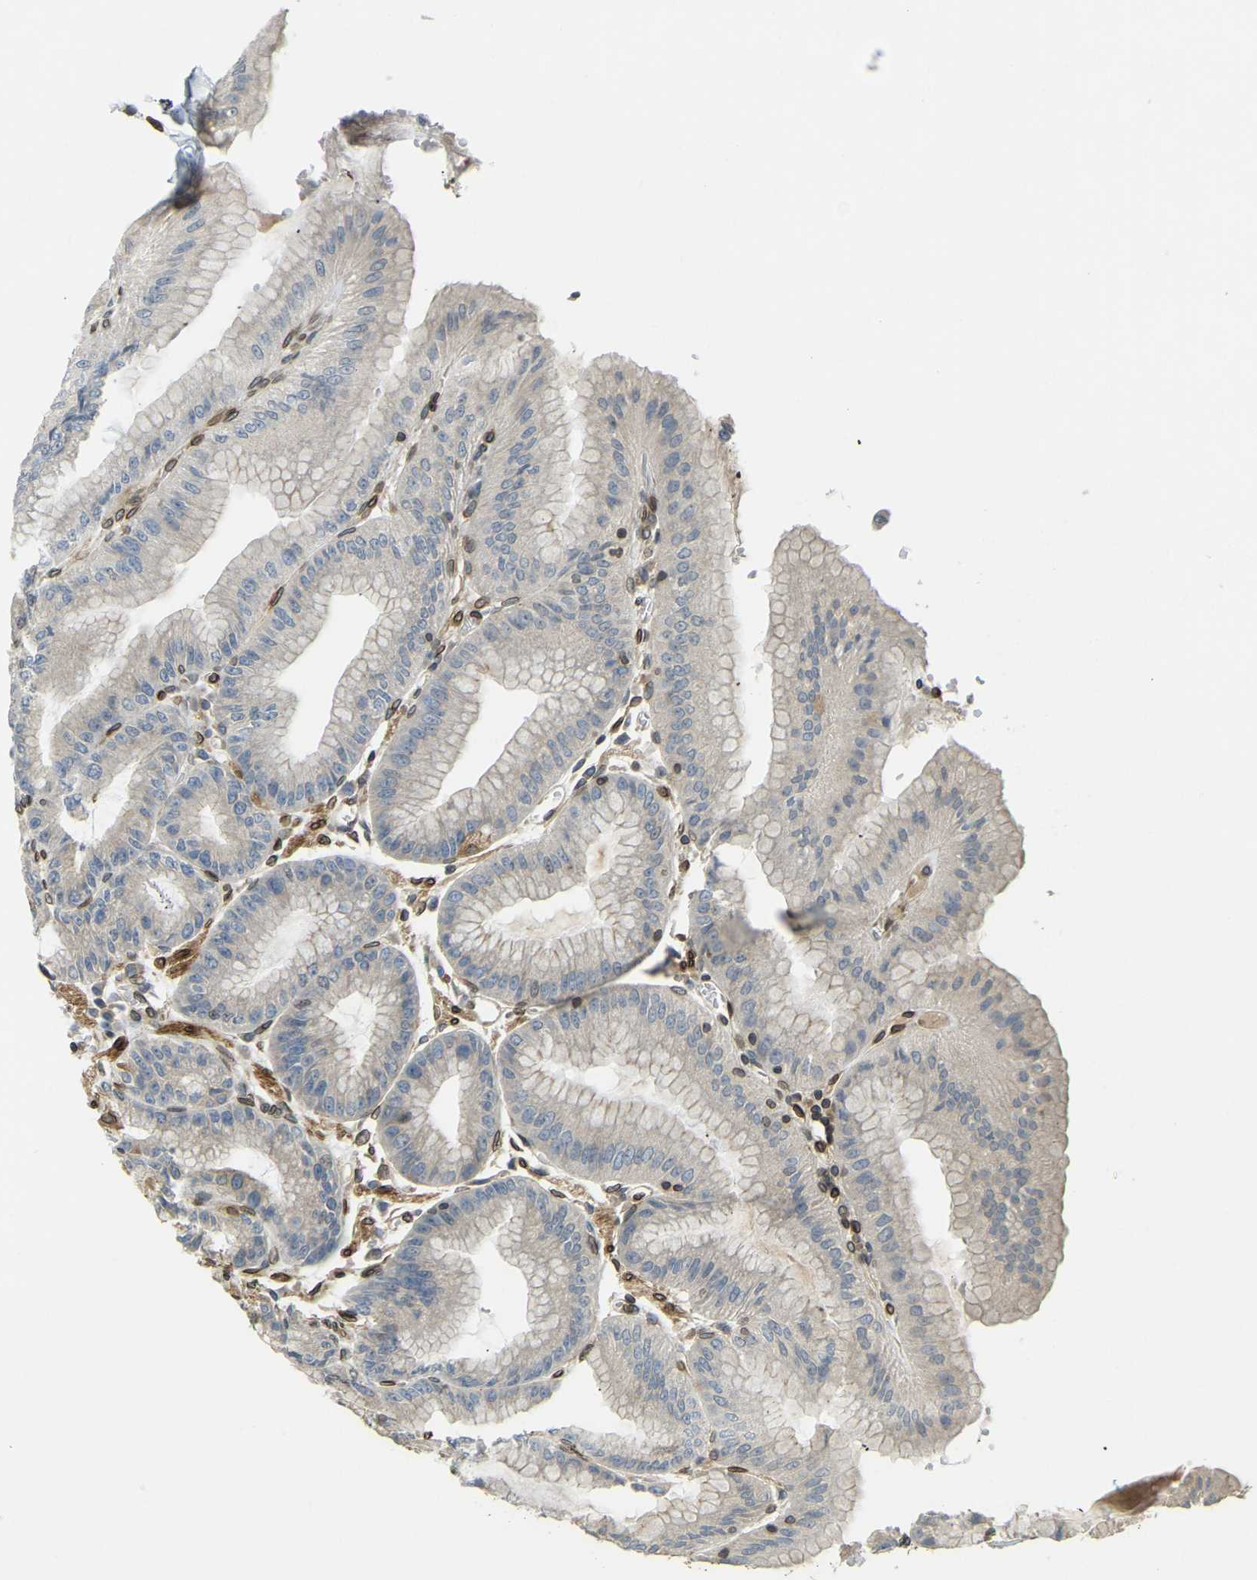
{"staining": {"intensity": "moderate", "quantity": ">75%", "location": "cytoplasmic/membranous,nuclear"}, "tissue": "stomach", "cell_type": "Glandular cells", "image_type": "normal", "snomed": [{"axis": "morphology", "description": "Normal tissue, NOS"}, {"axis": "topography", "description": "Stomach, lower"}], "caption": "High-power microscopy captured an IHC histopathology image of normal stomach, revealing moderate cytoplasmic/membranous,nuclear staining in approximately >75% of glandular cells.", "gene": "SYNE1", "patient": {"sex": "male", "age": 71}}